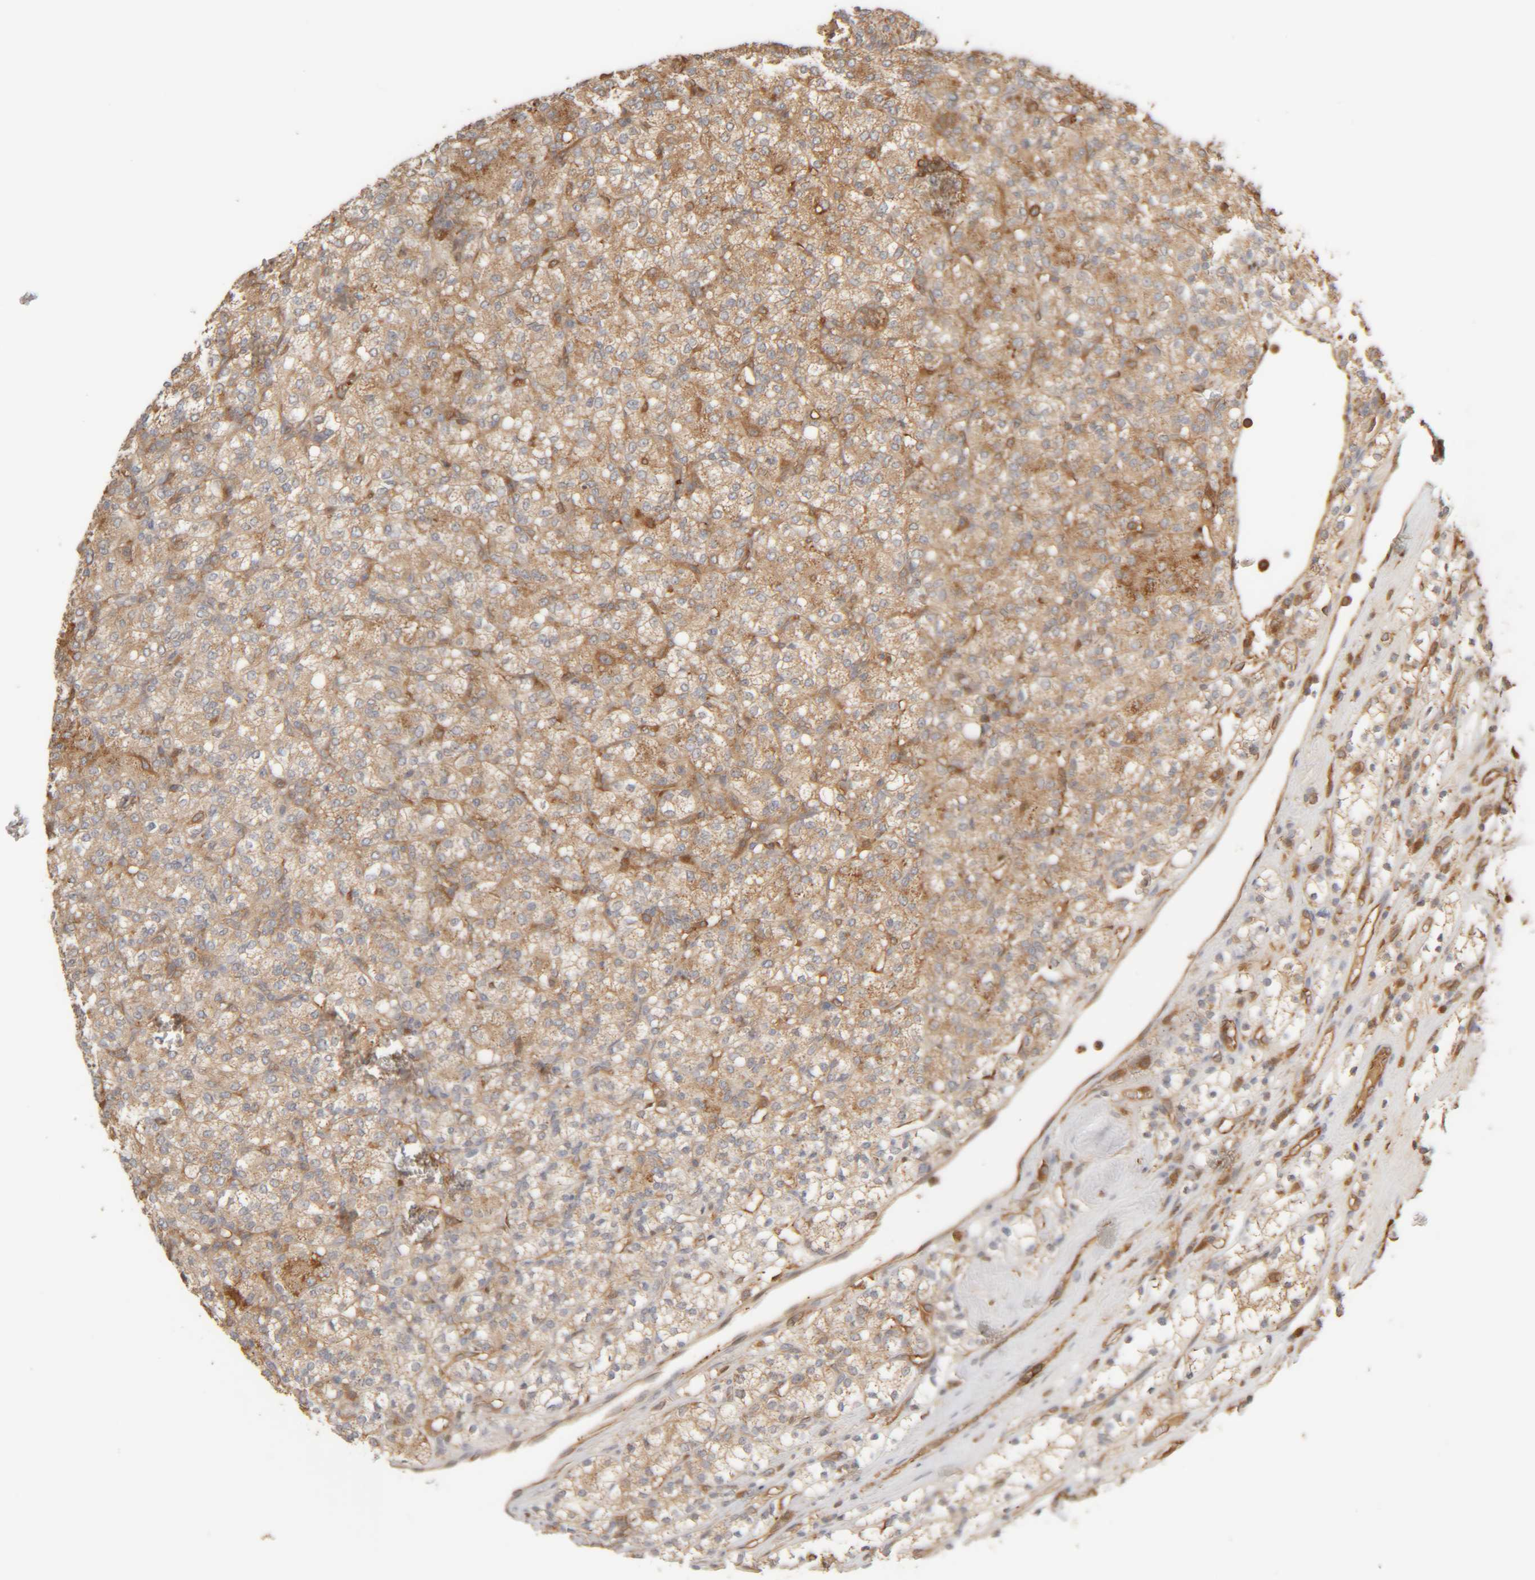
{"staining": {"intensity": "weak", "quantity": ">75%", "location": "cytoplasmic/membranous"}, "tissue": "renal cancer", "cell_type": "Tumor cells", "image_type": "cancer", "snomed": [{"axis": "morphology", "description": "Adenocarcinoma, NOS"}, {"axis": "topography", "description": "Kidney"}], "caption": "Renal cancer (adenocarcinoma) tissue displays weak cytoplasmic/membranous staining in about >75% of tumor cells, visualized by immunohistochemistry. Ihc stains the protein of interest in brown and the nuclei are stained blue.", "gene": "TMEM192", "patient": {"sex": "male", "age": 77}}